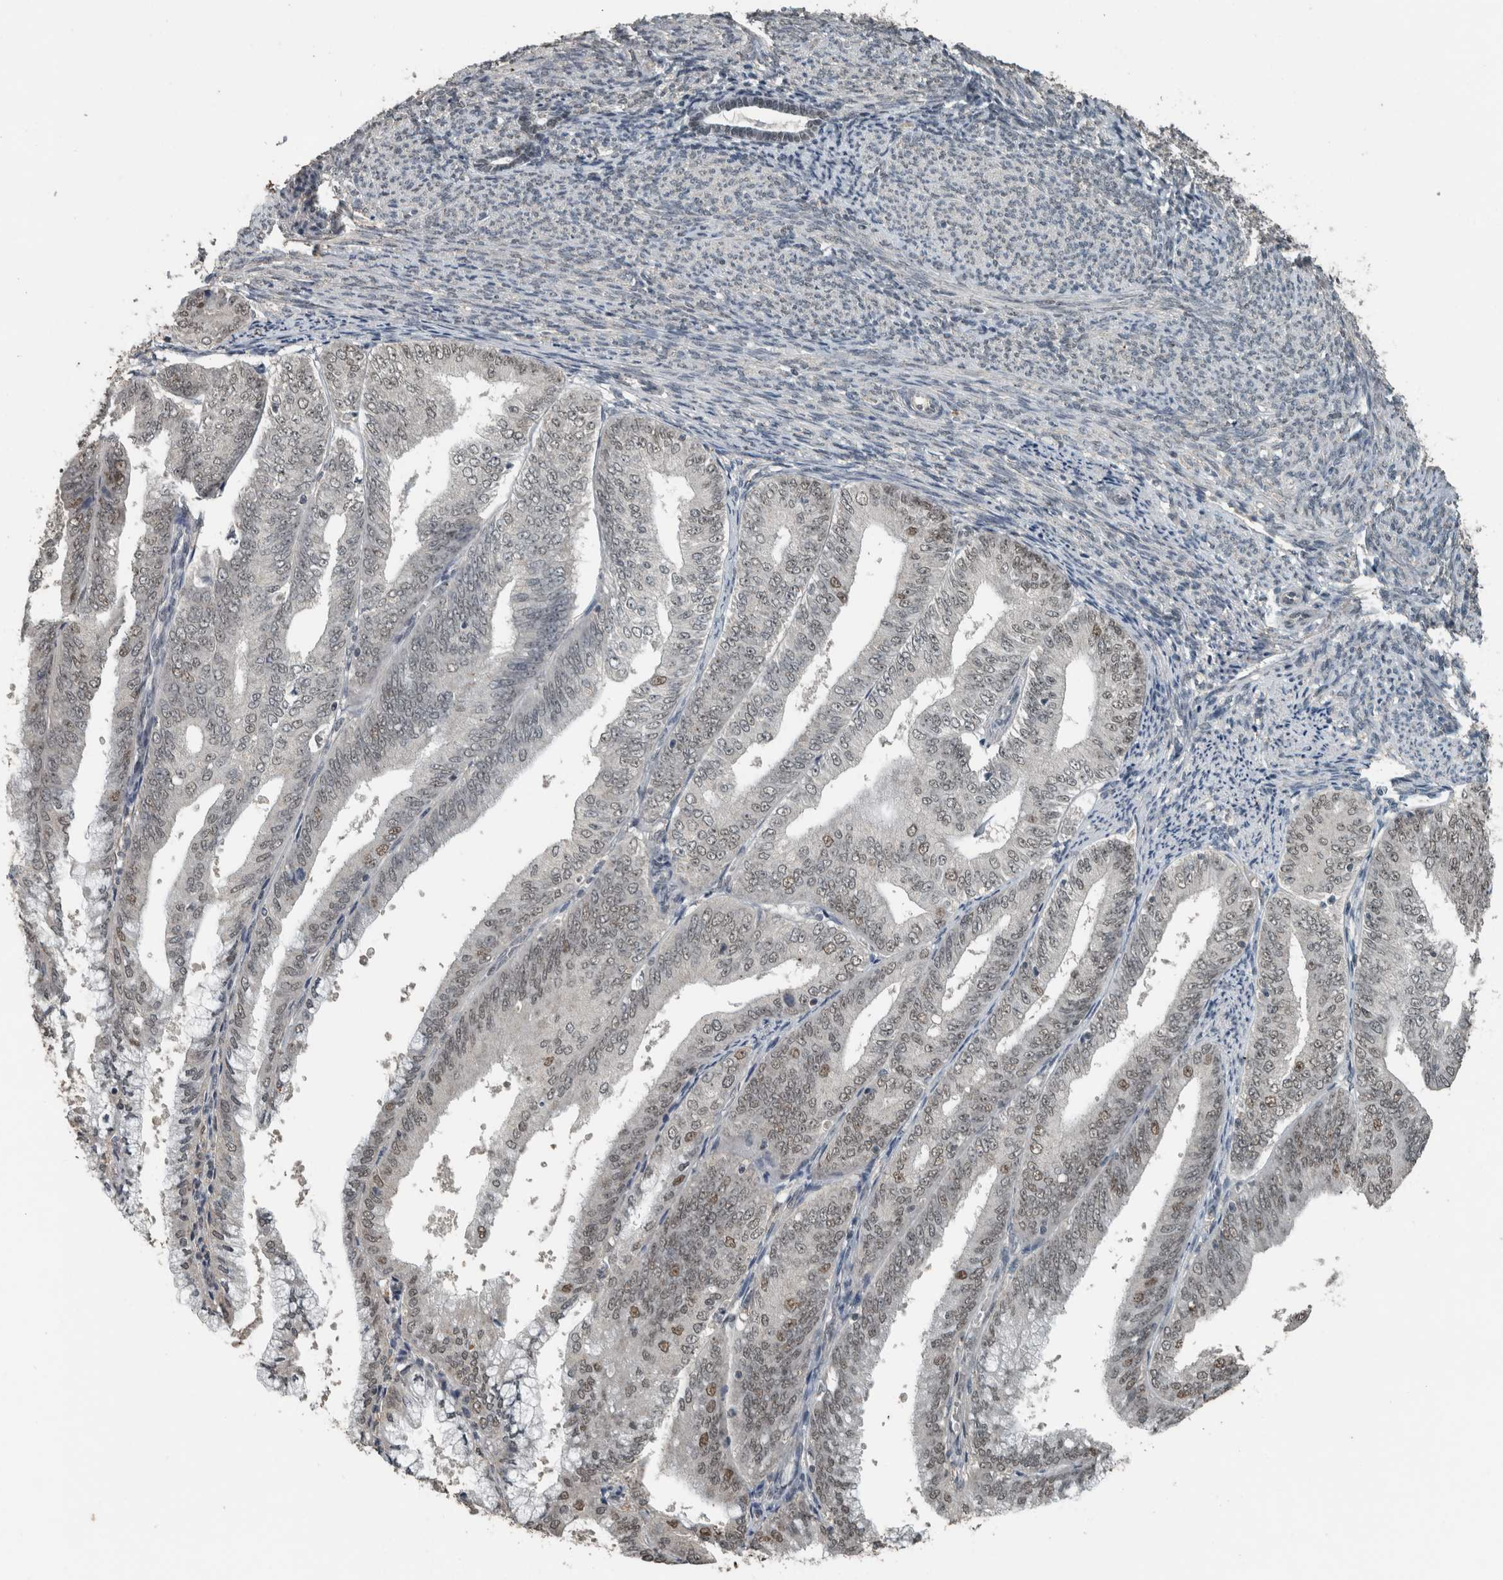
{"staining": {"intensity": "weak", "quantity": ">75%", "location": "nuclear"}, "tissue": "endometrial cancer", "cell_type": "Tumor cells", "image_type": "cancer", "snomed": [{"axis": "morphology", "description": "Adenocarcinoma, NOS"}, {"axis": "topography", "description": "Endometrium"}], "caption": "DAB (3,3'-diaminobenzidine) immunohistochemical staining of human adenocarcinoma (endometrial) exhibits weak nuclear protein expression in approximately >75% of tumor cells. (Brightfield microscopy of DAB IHC at high magnification).", "gene": "ZNF24", "patient": {"sex": "female", "age": 63}}